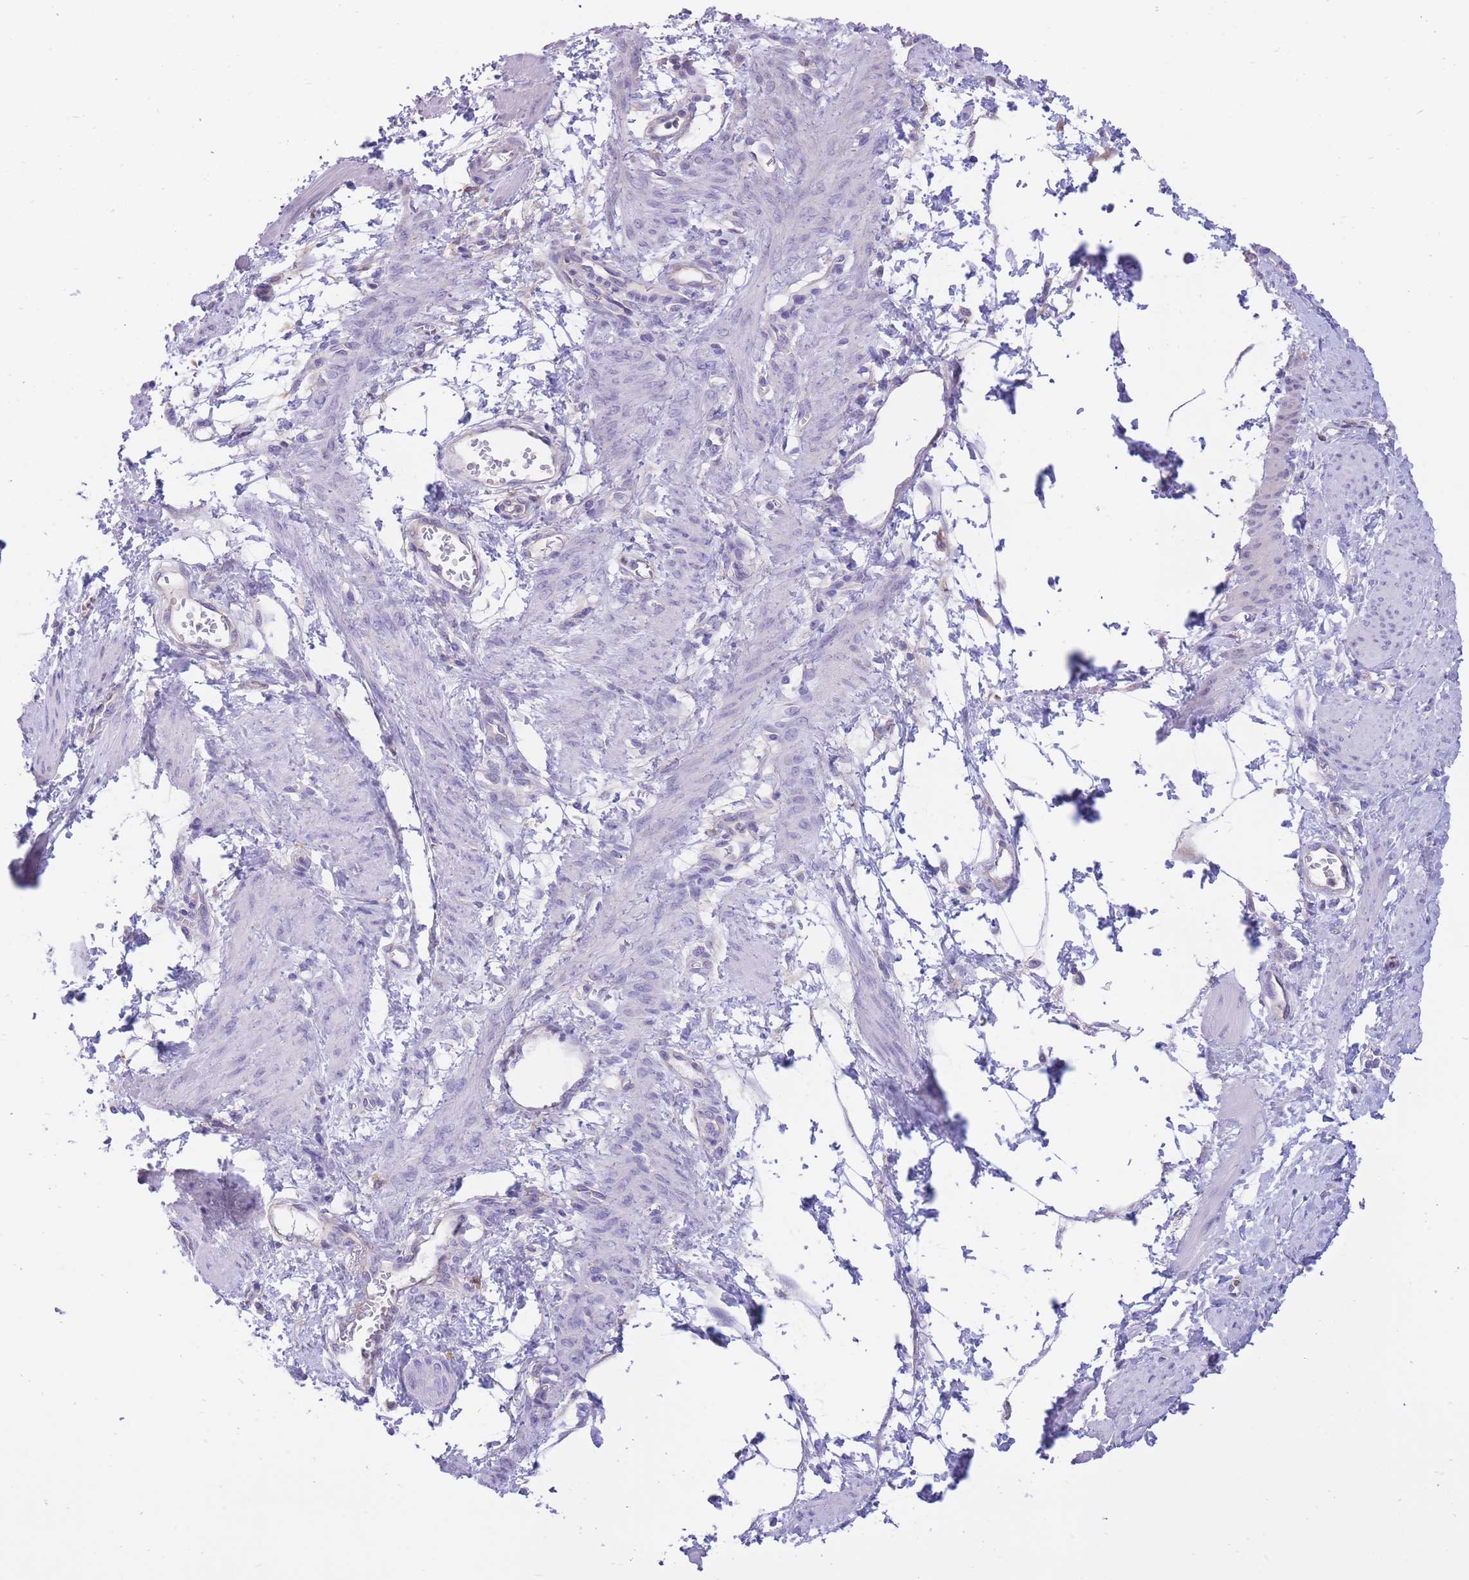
{"staining": {"intensity": "negative", "quantity": "none", "location": "none"}, "tissue": "smooth muscle", "cell_type": "Smooth muscle cells", "image_type": "normal", "snomed": [{"axis": "morphology", "description": "Normal tissue, NOS"}, {"axis": "topography", "description": "Smooth muscle"}, {"axis": "topography", "description": "Uterus"}], "caption": "Immunohistochemistry image of benign smooth muscle: smooth muscle stained with DAB displays no significant protein staining in smooth muscle cells.", "gene": "NAMPT", "patient": {"sex": "female", "age": 39}}